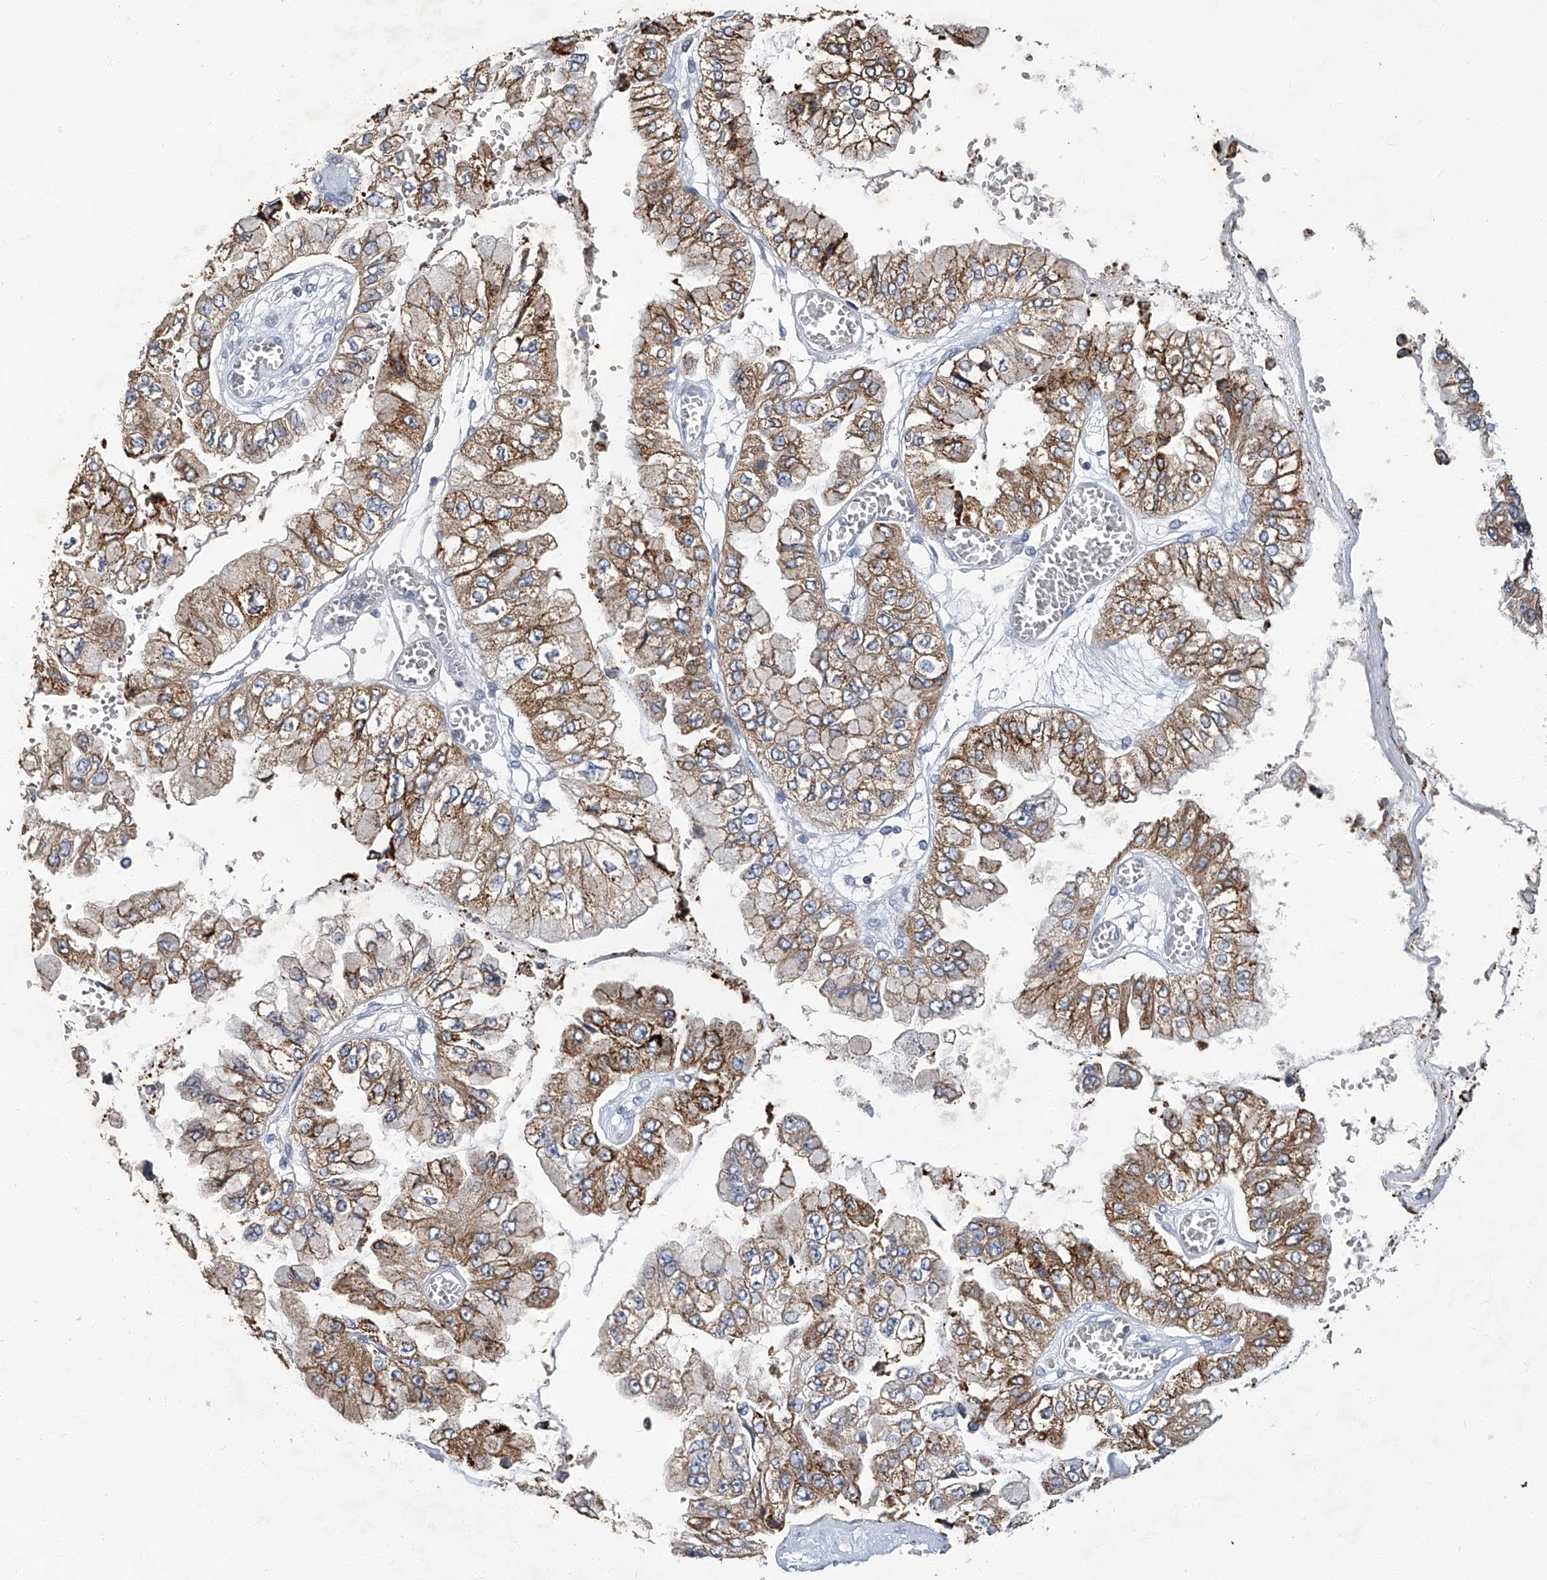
{"staining": {"intensity": "moderate", "quantity": ">75%", "location": "cytoplasmic/membranous"}, "tissue": "liver cancer", "cell_type": "Tumor cells", "image_type": "cancer", "snomed": [{"axis": "morphology", "description": "Cholangiocarcinoma"}, {"axis": "topography", "description": "Liver"}], "caption": "Liver cancer (cholangiocarcinoma) stained with DAB IHC displays medium levels of moderate cytoplasmic/membranous staining in about >75% of tumor cells.", "gene": "TGFBR1", "patient": {"sex": "female", "age": 79}}